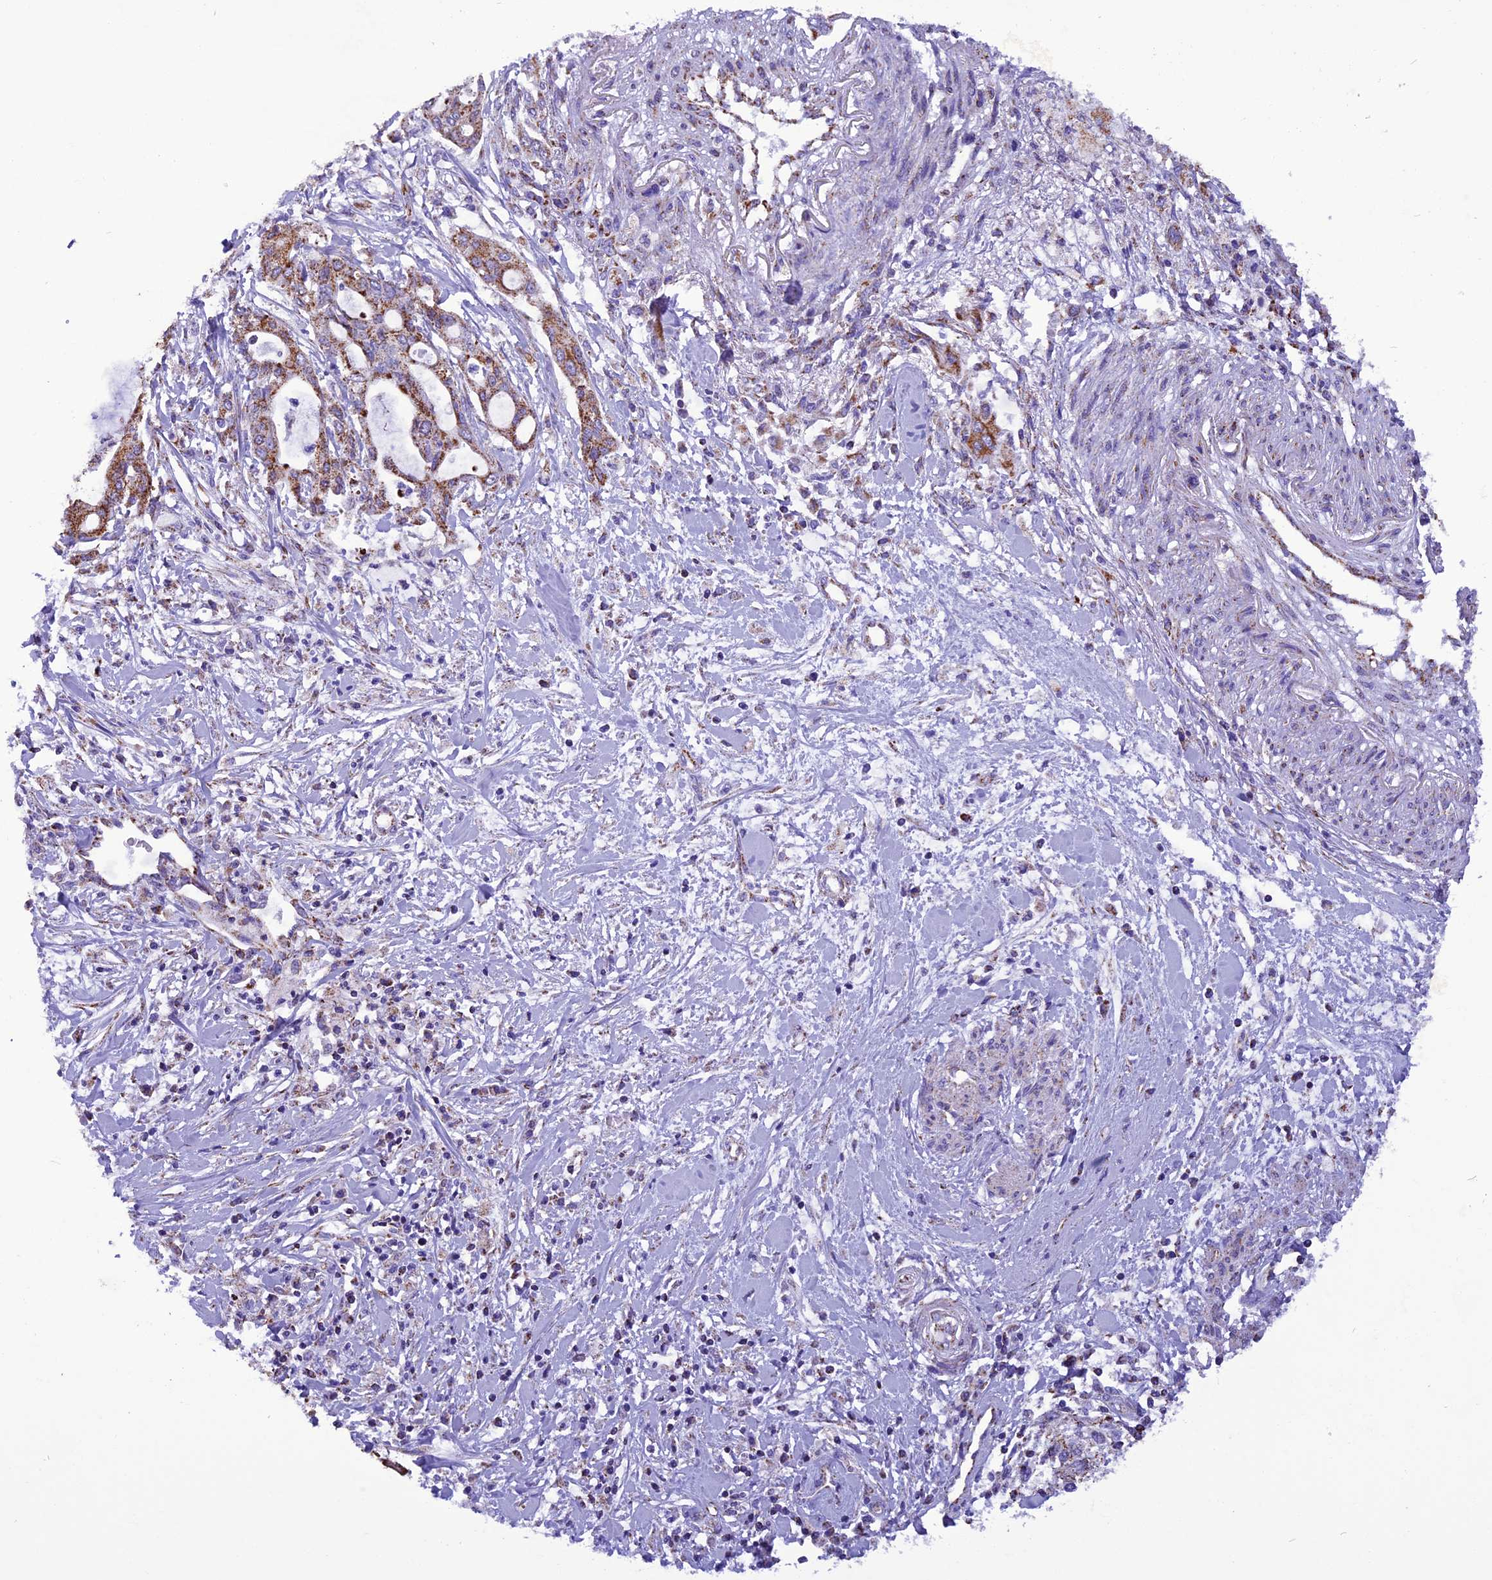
{"staining": {"intensity": "strong", "quantity": ">75%", "location": "cytoplasmic/membranous"}, "tissue": "pancreatic cancer", "cell_type": "Tumor cells", "image_type": "cancer", "snomed": [{"axis": "morphology", "description": "Adenocarcinoma, NOS"}, {"axis": "topography", "description": "Pancreas"}], "caption": "Protein expression analysis of human pancreatic cancer reveals strong cytoplasmic/membranous positivity in about >75% of tumor cells. (DAB IHC with brightfield microscopy, high magnification).", "gene": "ICA1L", "patient": {"sex": "male", "age": 46}}